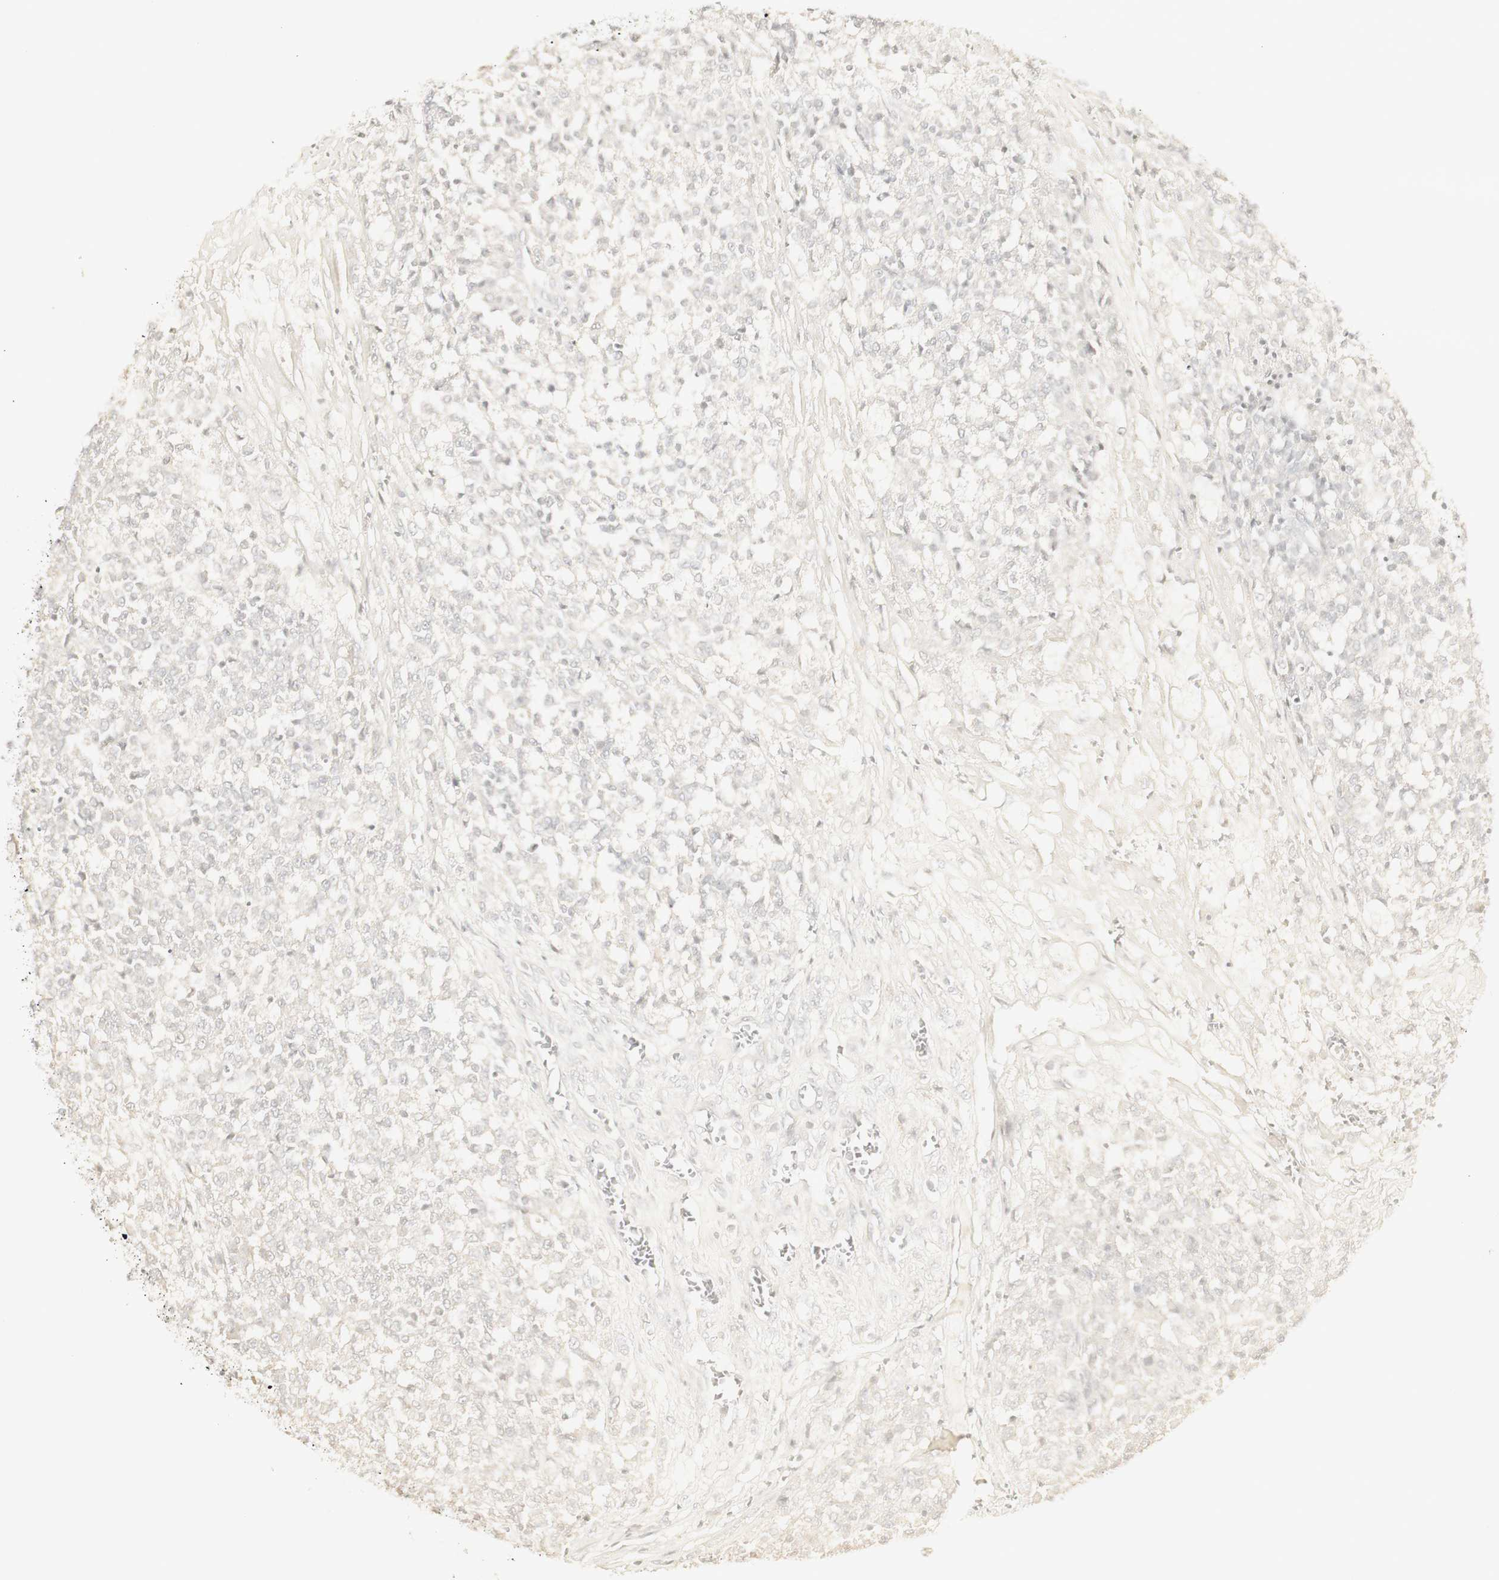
{"staining": {"intensity": "negative", "quantity": "none", "location": "none"}, "tissue": "testis cancer", "cell_type": "Tumor cells", "image_type": "cancer", "snomed": [{"axis": "morphology", "description": "Seminoma, NOS"}, {"axis": "topography", "description": "Testis"}], "caption": "A micrograph of testis cancer stained for a protein shows no brown staining in tumor cells.", "gene": "DSC2", "patient": {"sex": "male", "age": 59}}